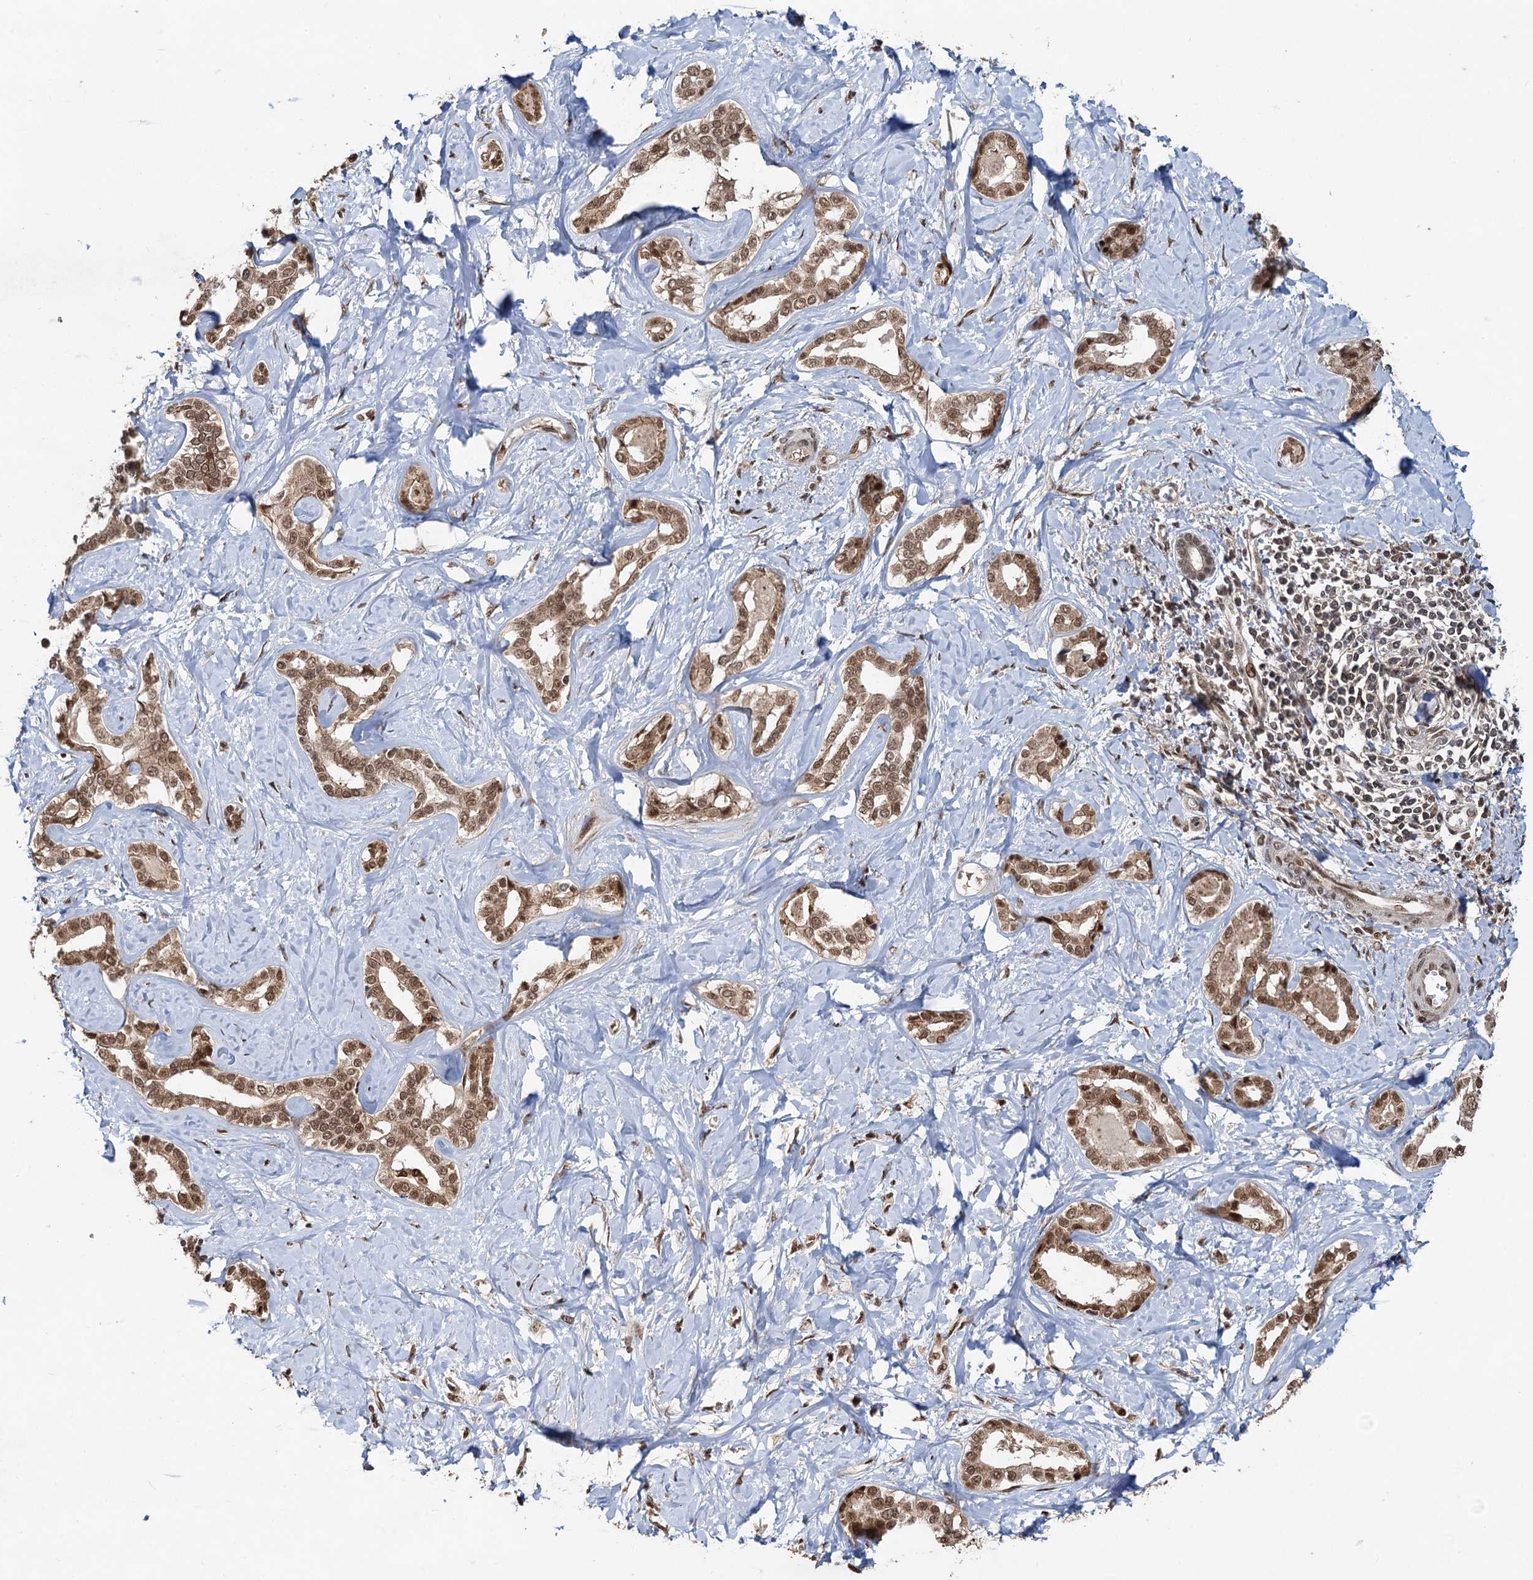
{"staining": {"intensity": "moderate", "quantity": ">75%", "location": "cytoplasmic/membranous,nuclear"}, "tissue": "liver cancer", "cell_type": "Tumor cells", "image_type": "cancer", "snomed": [{"axis": "morphology", "description": "Cholangiocarcinoma"}, {"axis": "topography", "description": "Liver"}], "caption": "Immunohistochemical staining of liver cholangiocarcinoma displays moderate cytoplasmic/membranous and nuclear protein staining in approximately >75% of tumor cells. Using DAB (brown) and hematoxylin (blue) stains, captured at high magnification using brightfield microscopy.", "gene": "REP15", "patient": {"sex": "female", "age": 77}}